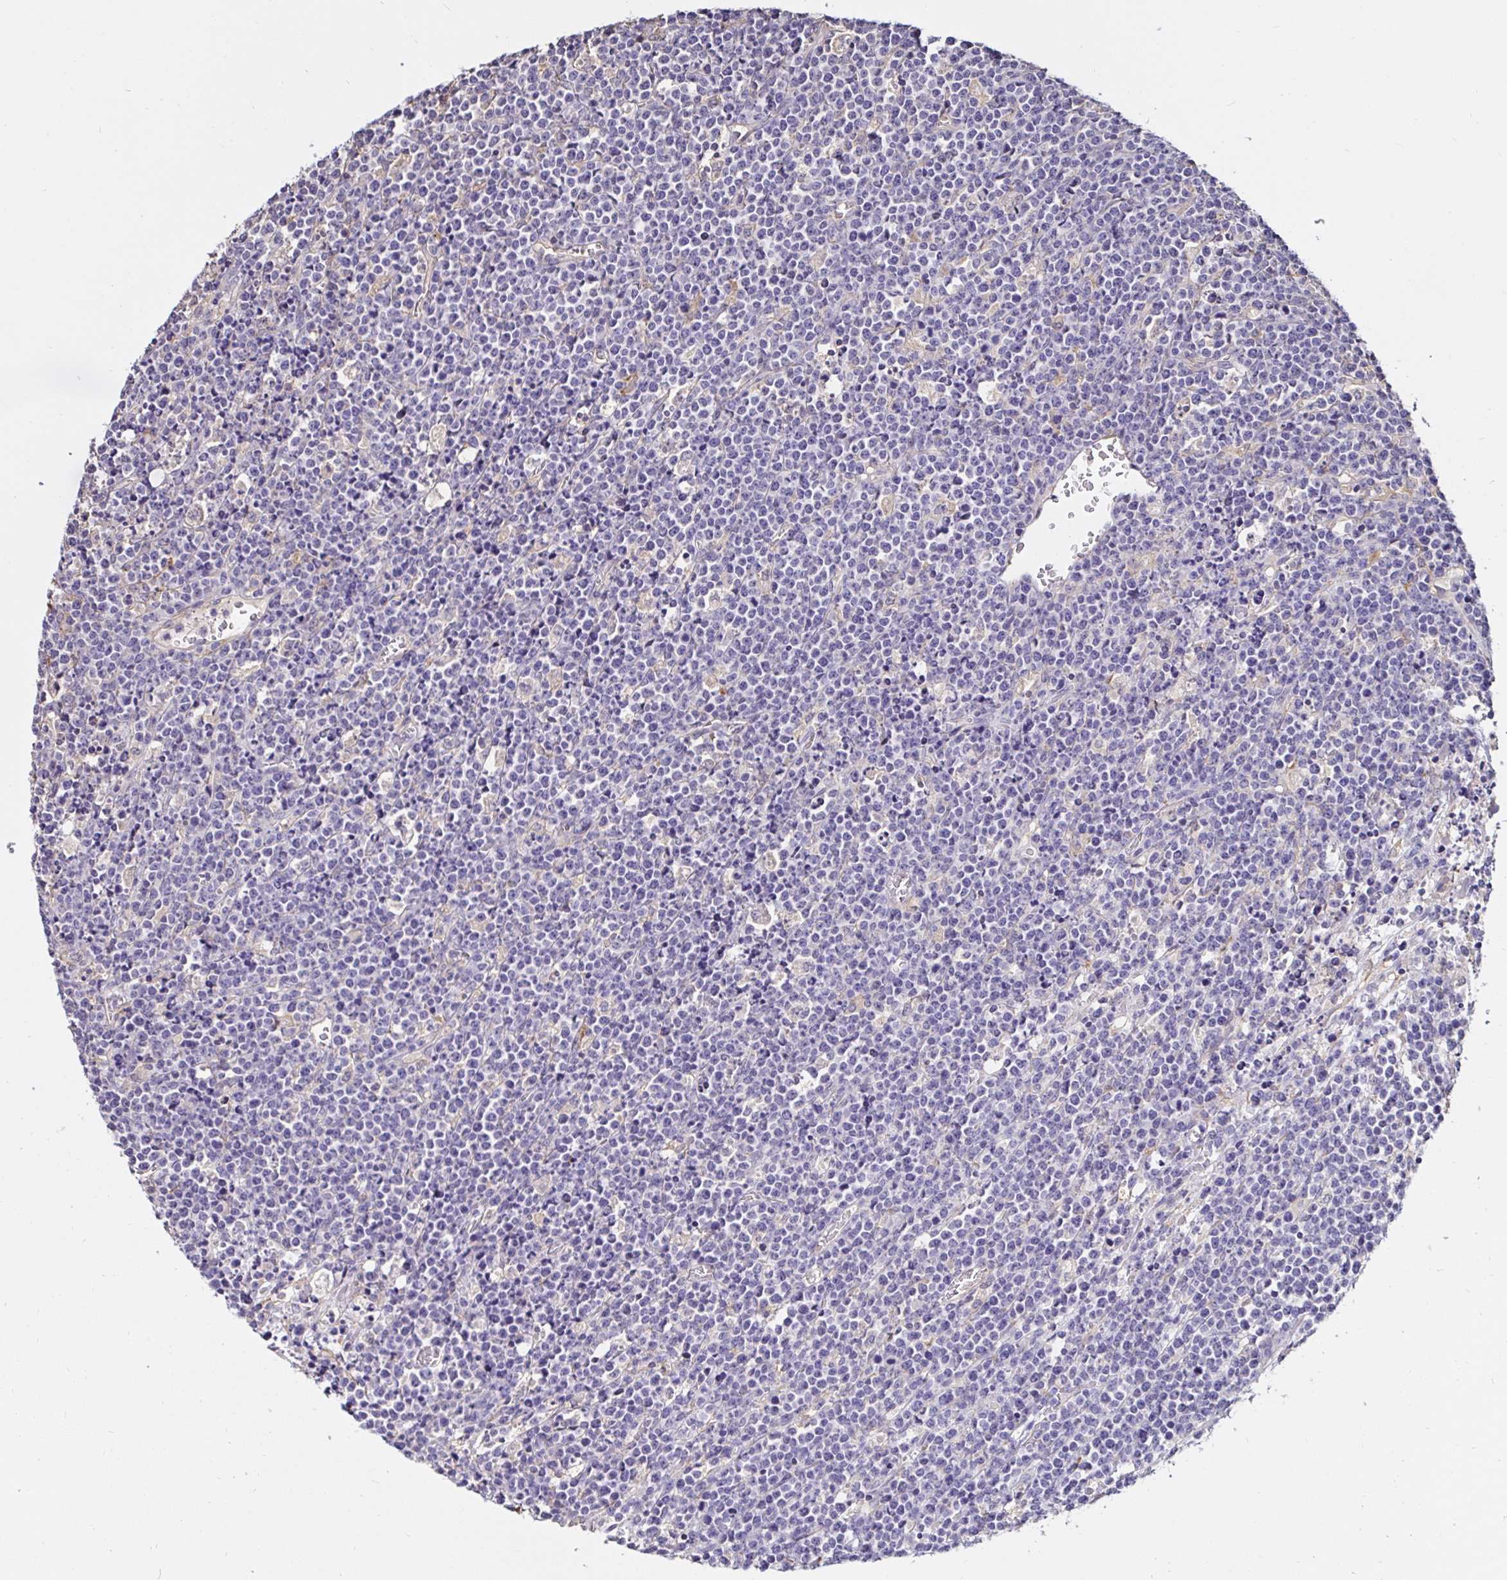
{"staining": {"intensity": "negative", "quantity": "none", "location": "none"}, "tissue": "lymphoma", "cell_type": "Tumor cells", "image_type": "cancer", "snomed": [{"axis": "morphology", "description": "Malignant lymphoma, non-Hodgkin's type, High grade"}, {"axis": "topography", "description": "Ovary"}], "caption": "Immunohistochemistry micrograph of lymphoma stained for a protein (brown), which demonstrates no staining in tumor cells.", "gene": "RSRP1", "patient": {"sex": "female", "age": 56}}